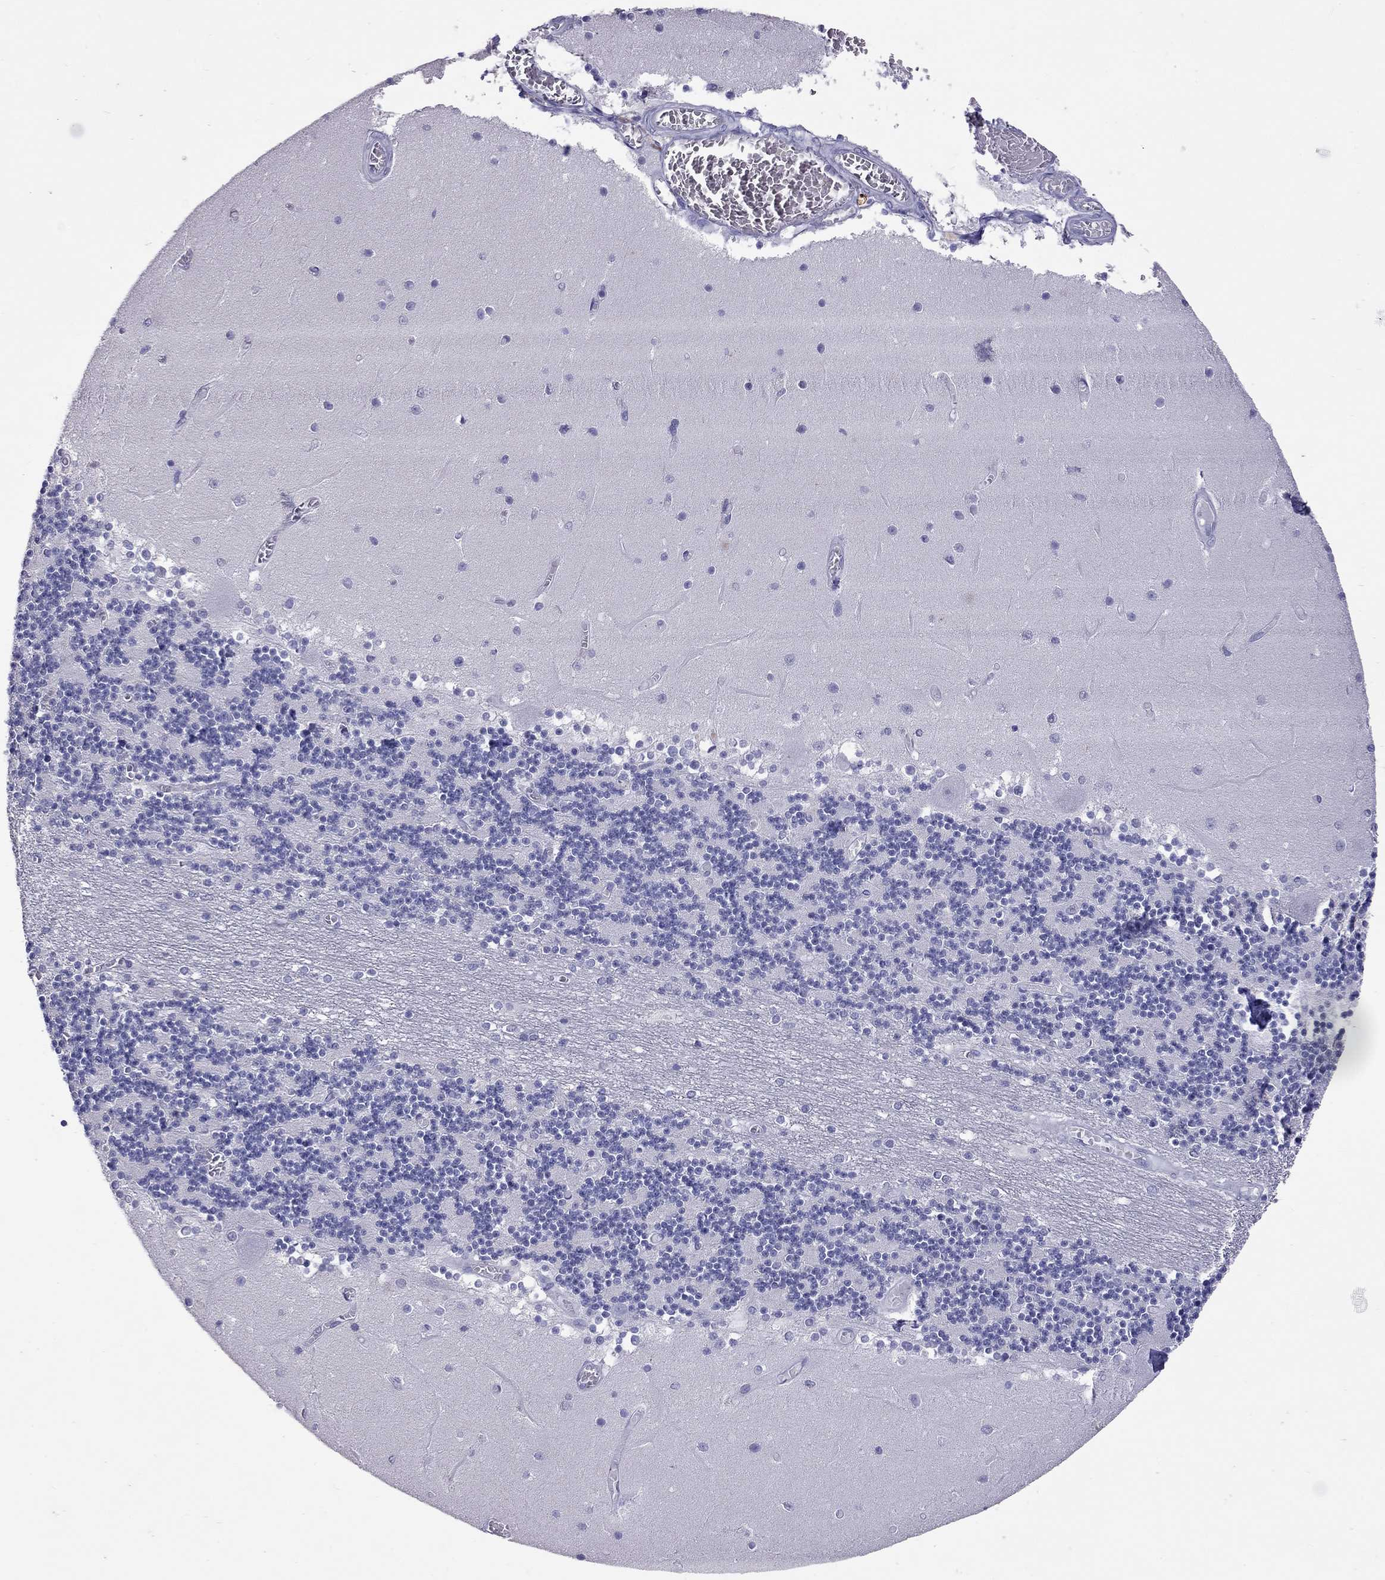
{"staining": {"intensity": "negative", "quantity": "none", "location": "none"}, "tissue": "cerebellum", "cell_type": "Cells in granular layer", "image_type": "normal", "snomed": [{"axis": "morphology", "description": "Normal tissue, NOS"}, {"axis": "topography", "description": "Cerebellum"}], "caption": "High magnification brightfield microscopy of normal cerebellum stained with DAB (3,3'-diaminobenzidine) (brown) and counterstained with hematoxylin (blue): cells in granular layer show no significant staining. (DAB (3,3'-diaminobenzidine) immunohistochemistry (IHC) with hematoxylin counter stain).", "gene": "SLAMF1", "patient": {"sex": "female", "age": 28}}